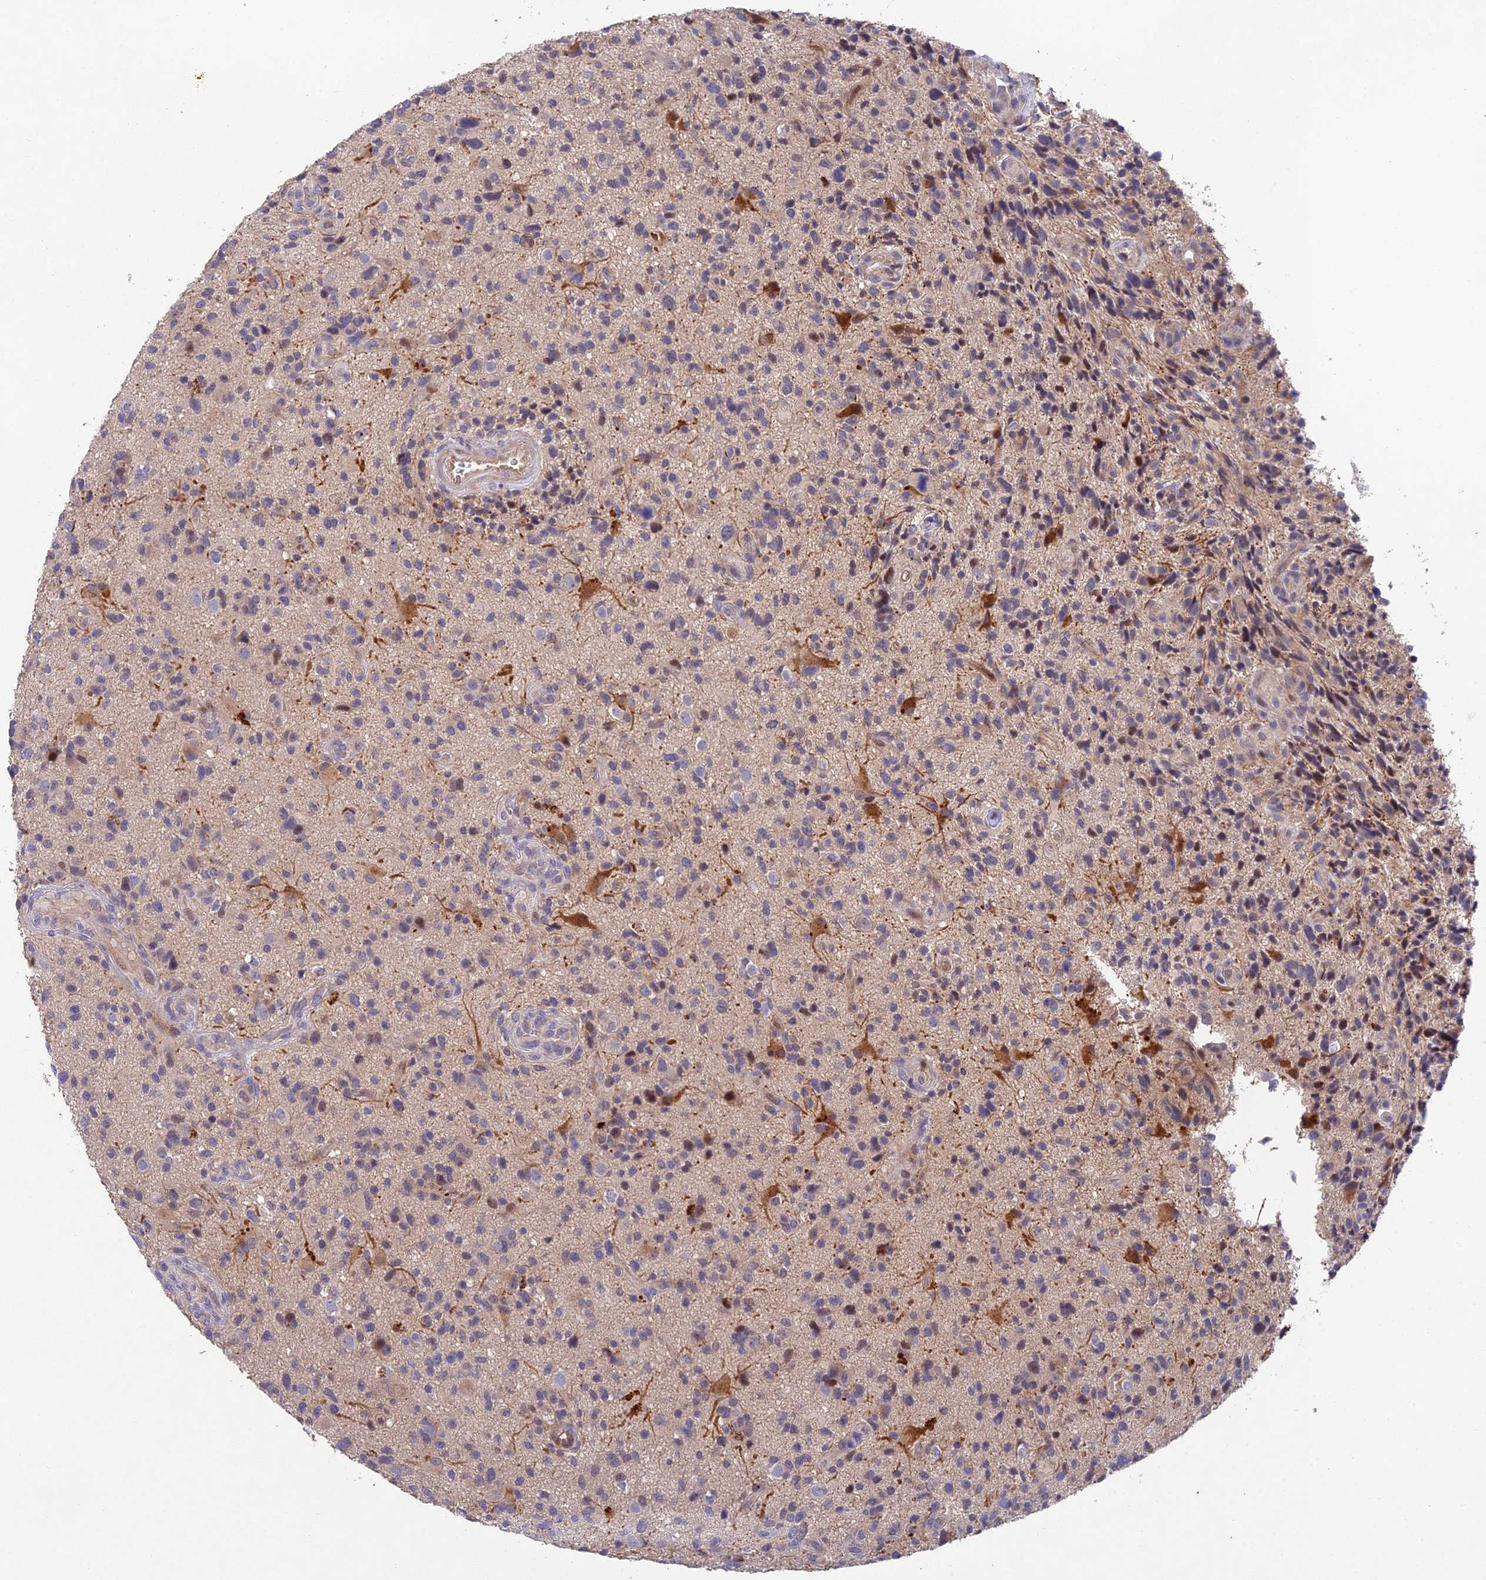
{"staining": {"intensity": "negative", "quantity": "none", "location": "none"}, "tissue": "glioma", "cell_type": "Tumor cells", "image_type": "cancer", "snomed": [{"axis": "morphology", "description": "Glioma, malignant, High grade"}, {"axis": "topography", "description": "Brain"}], "caption": "Tumor cells are negative for protein expression in human glioma.", "gene": "NSMCE1", "patient": {"sex": "male", "age": 47}}